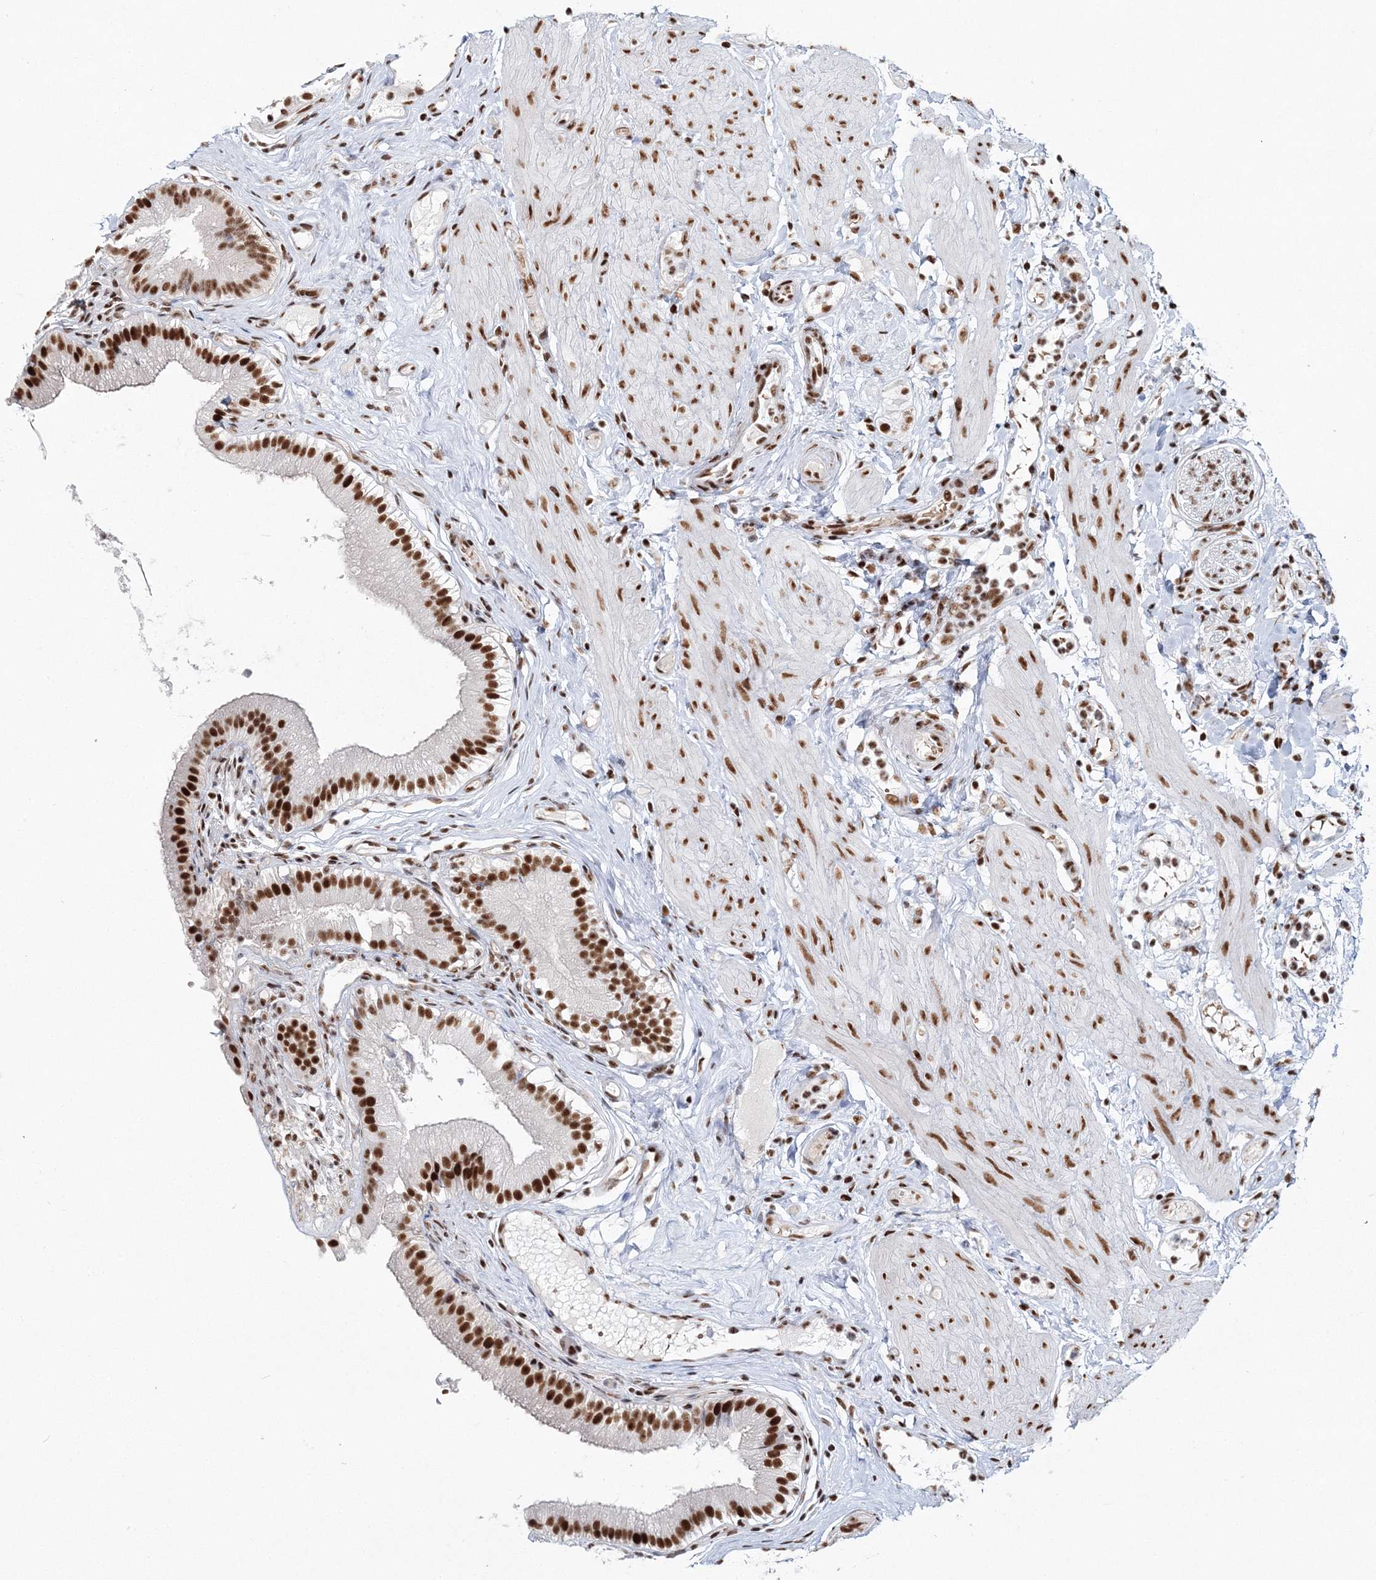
{"staining": {"intensity": "strong", "quantity": ">75%", "location": "nuclear"}, "tissue": "gallbladder", "cell_type": "Glandular cells", "image_type": "normal", "snomed": [{"axis": "morphology", "description": "Normal tissue, NOS"}, {"axis": "topography", "description": "Gallbladder"}], "caption": "Immunohistochemical staining of unremarkable gallbladder exhibits >75% levels of strong nuclear protein positivity in approximately >75% of glandular cells.", "gene": "ENSG00000290315", "patient": {"sex": "female", "age": 26}}